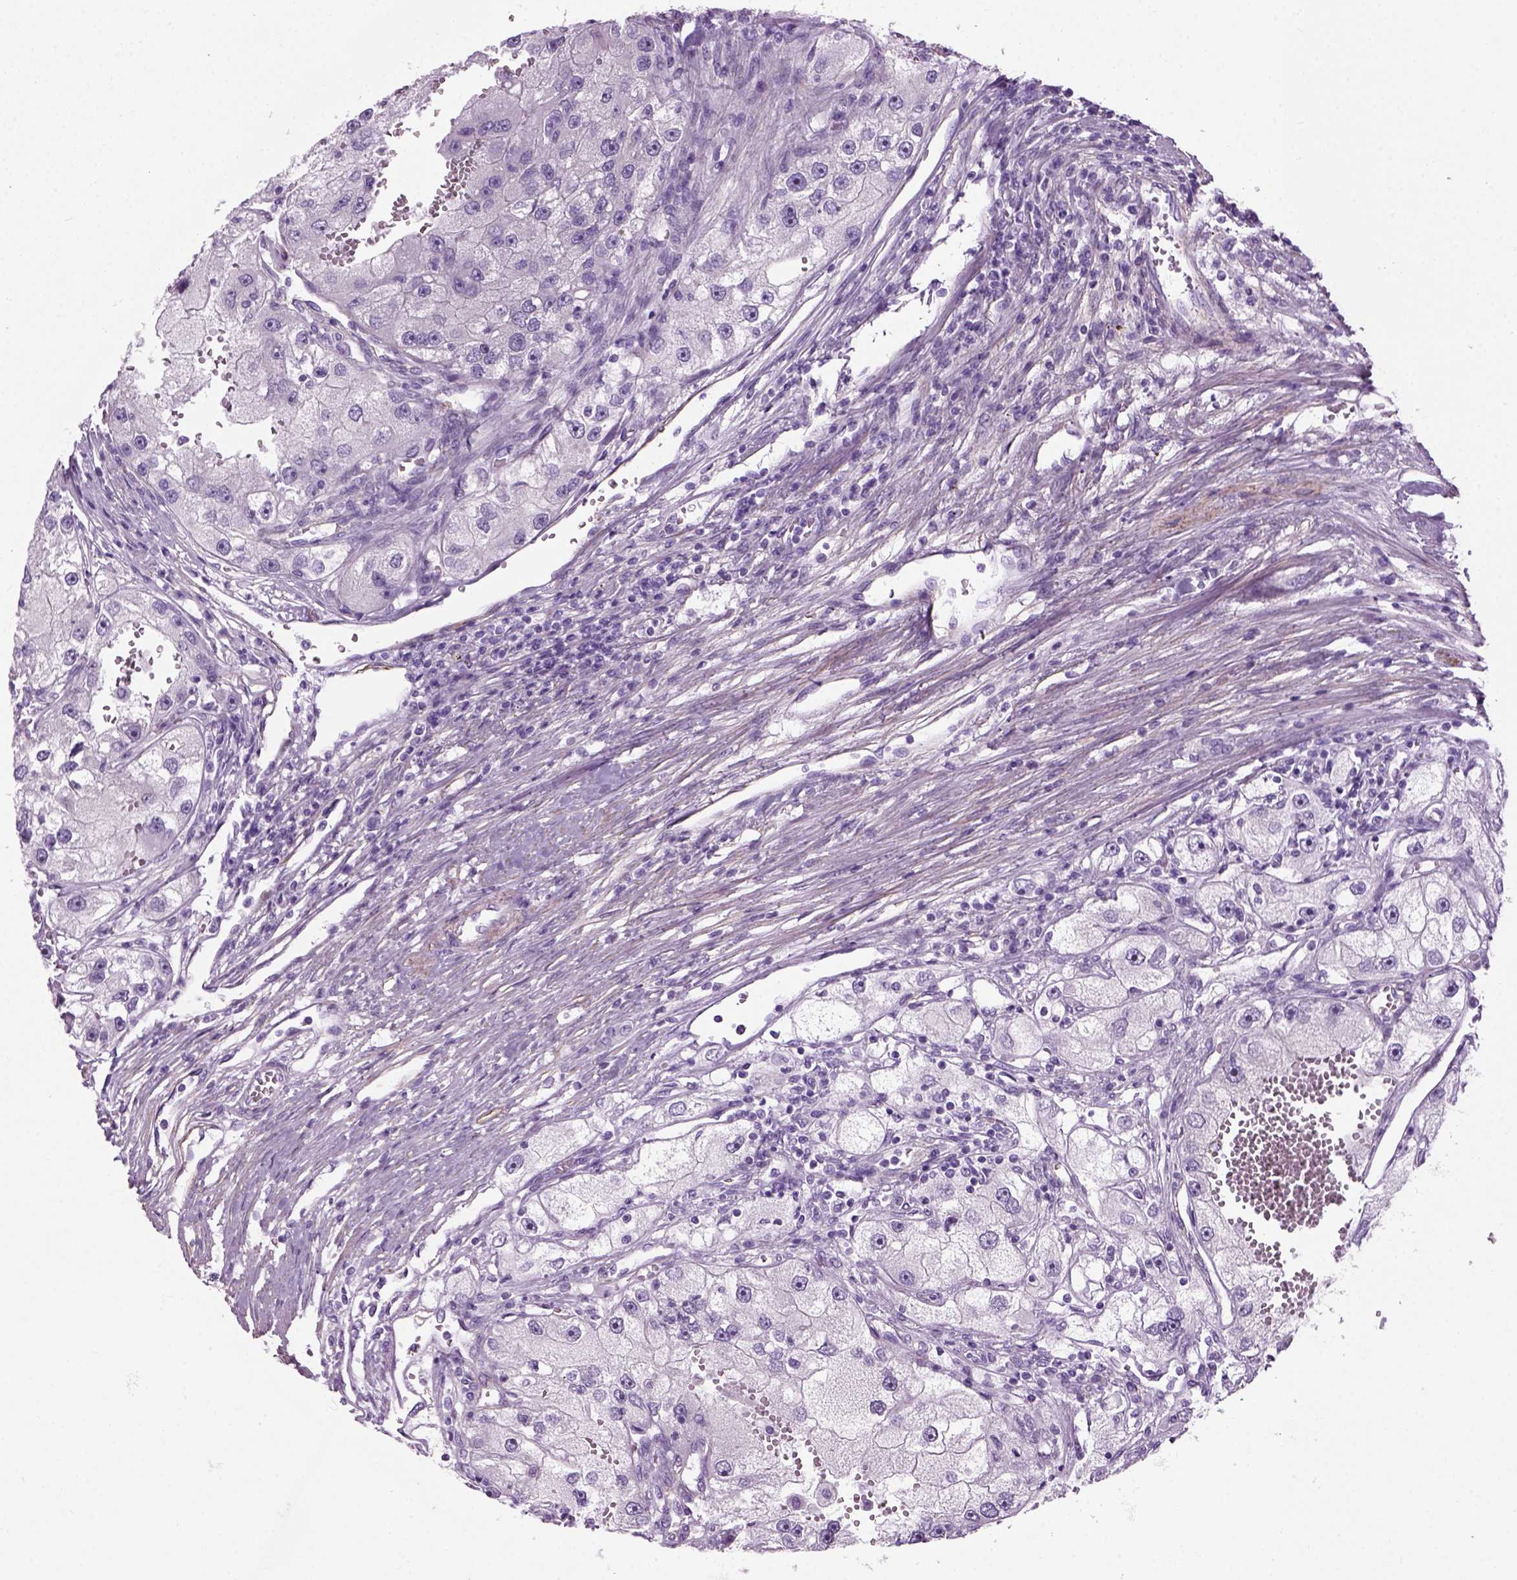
{"staining": {"intensity": "negative", "quantity": "none", "location": "none"}, "tissue": "renal cancer", "cell_type": "Tumor cells", "image_type": "cancer", "snomed": [{"axis": "morphology", "description": "Adenocarcinoma, NOS"}, {"axis": "topography", "description": "Kidney"}], "caption": "Tumor cells show no significant protein positivity in renal adenocarcinoma.", "gene": "FAM161A", "patient": {"sex": "male", "age": 63}}